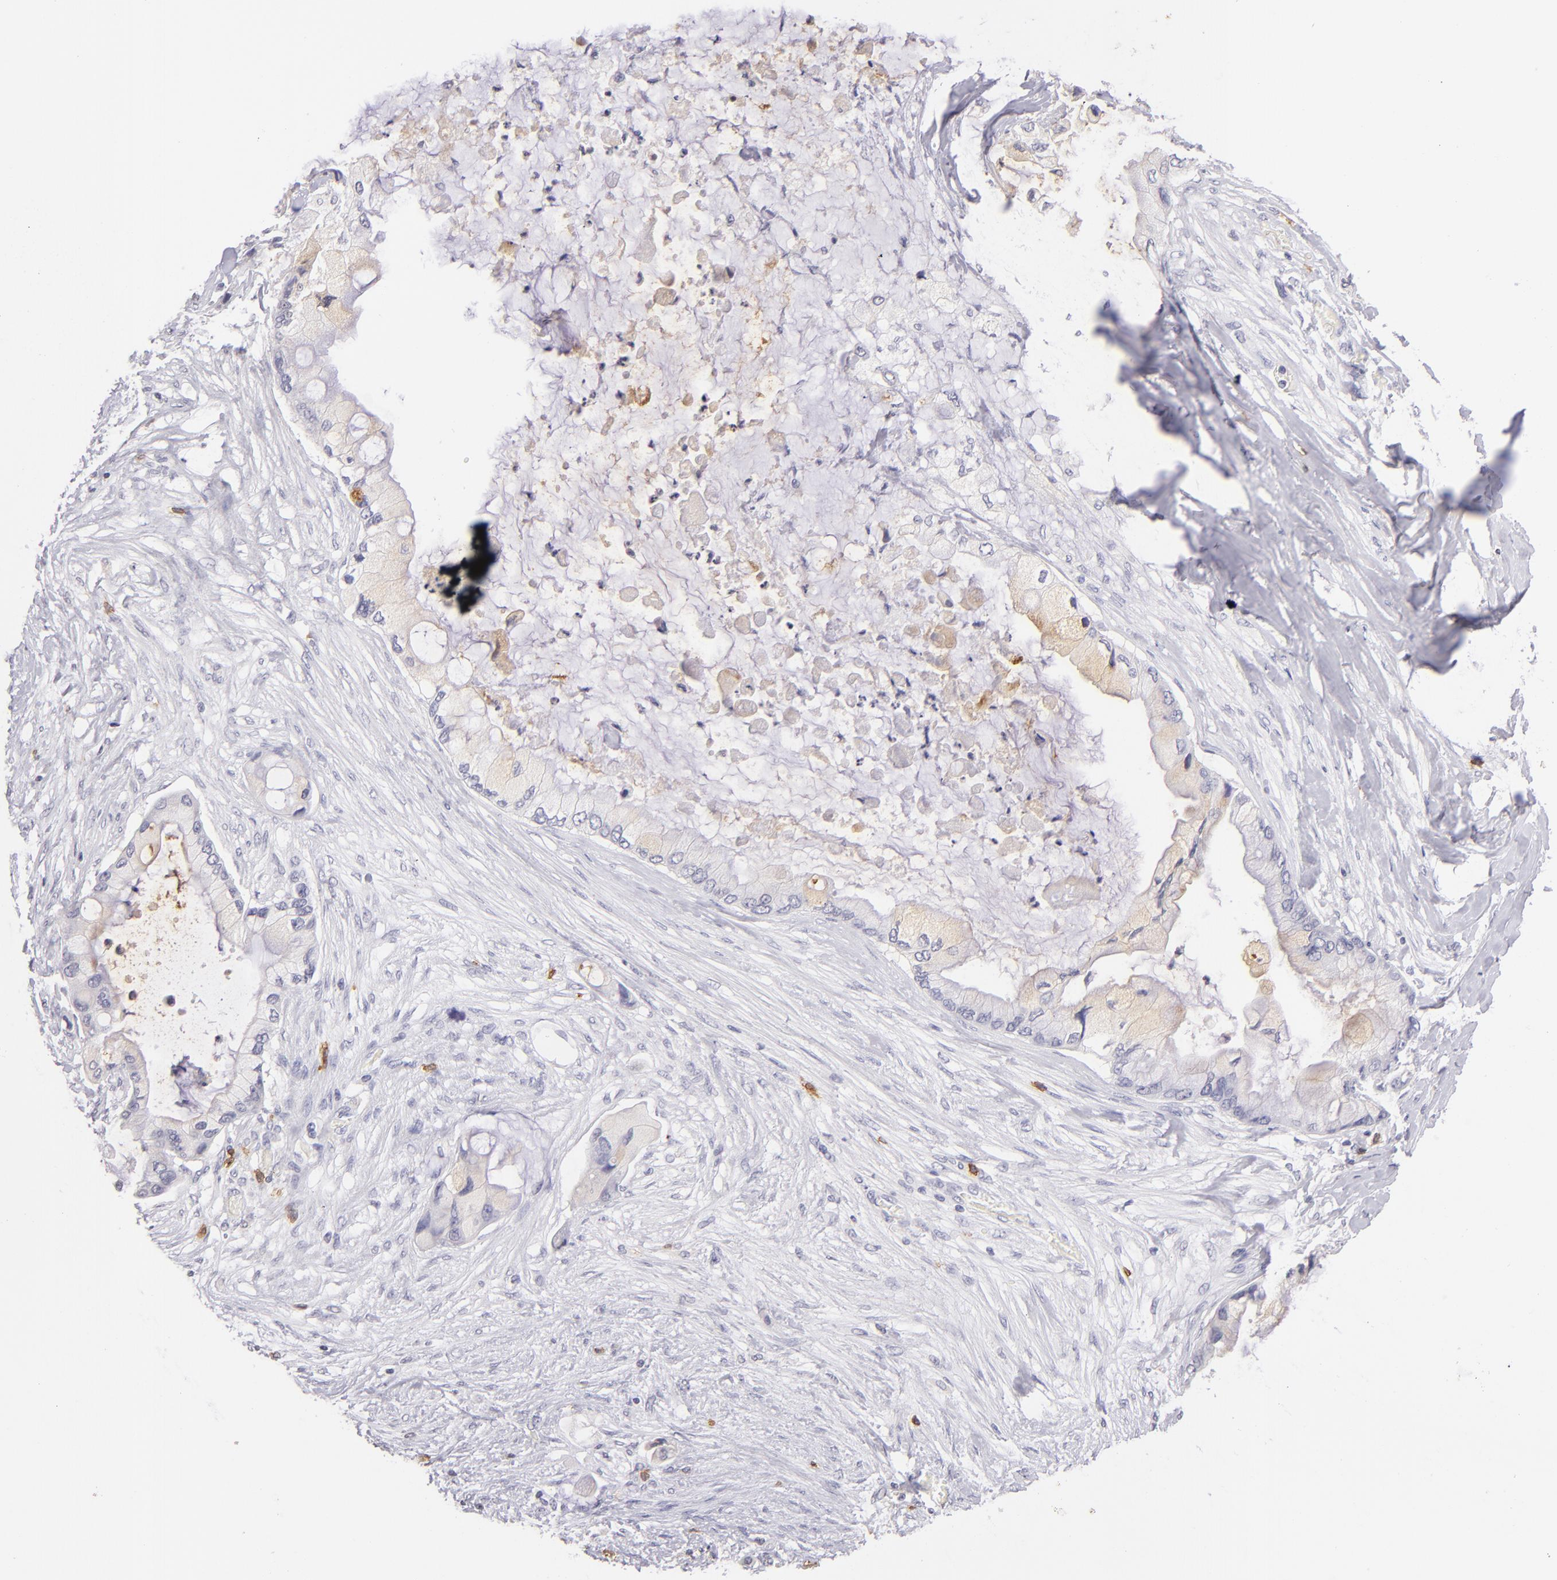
{"staining": {"intensity": "negative", "quantity": "none", "location": "none"}, "tissue": "pancreatic cancer", "cell_type": "Tumor cells", "image_type": "cancer", "snomed": [{"axis": "morphology", "description": "Adenocarcinoma, NOS"}, {"axis": "topography", "description": "Pancreas"}], "caption": "There is no significant staining in tumor cells of pancreatic cancer (adenocarcinoma). (Stains: DAB immunohistochemistry (IHC) with hematoxylin counter stain, Microscopy: brightfield microscopy at high magnification).", "gene": "IL2RA", "patient": {"sex": "female", "age": 59}}